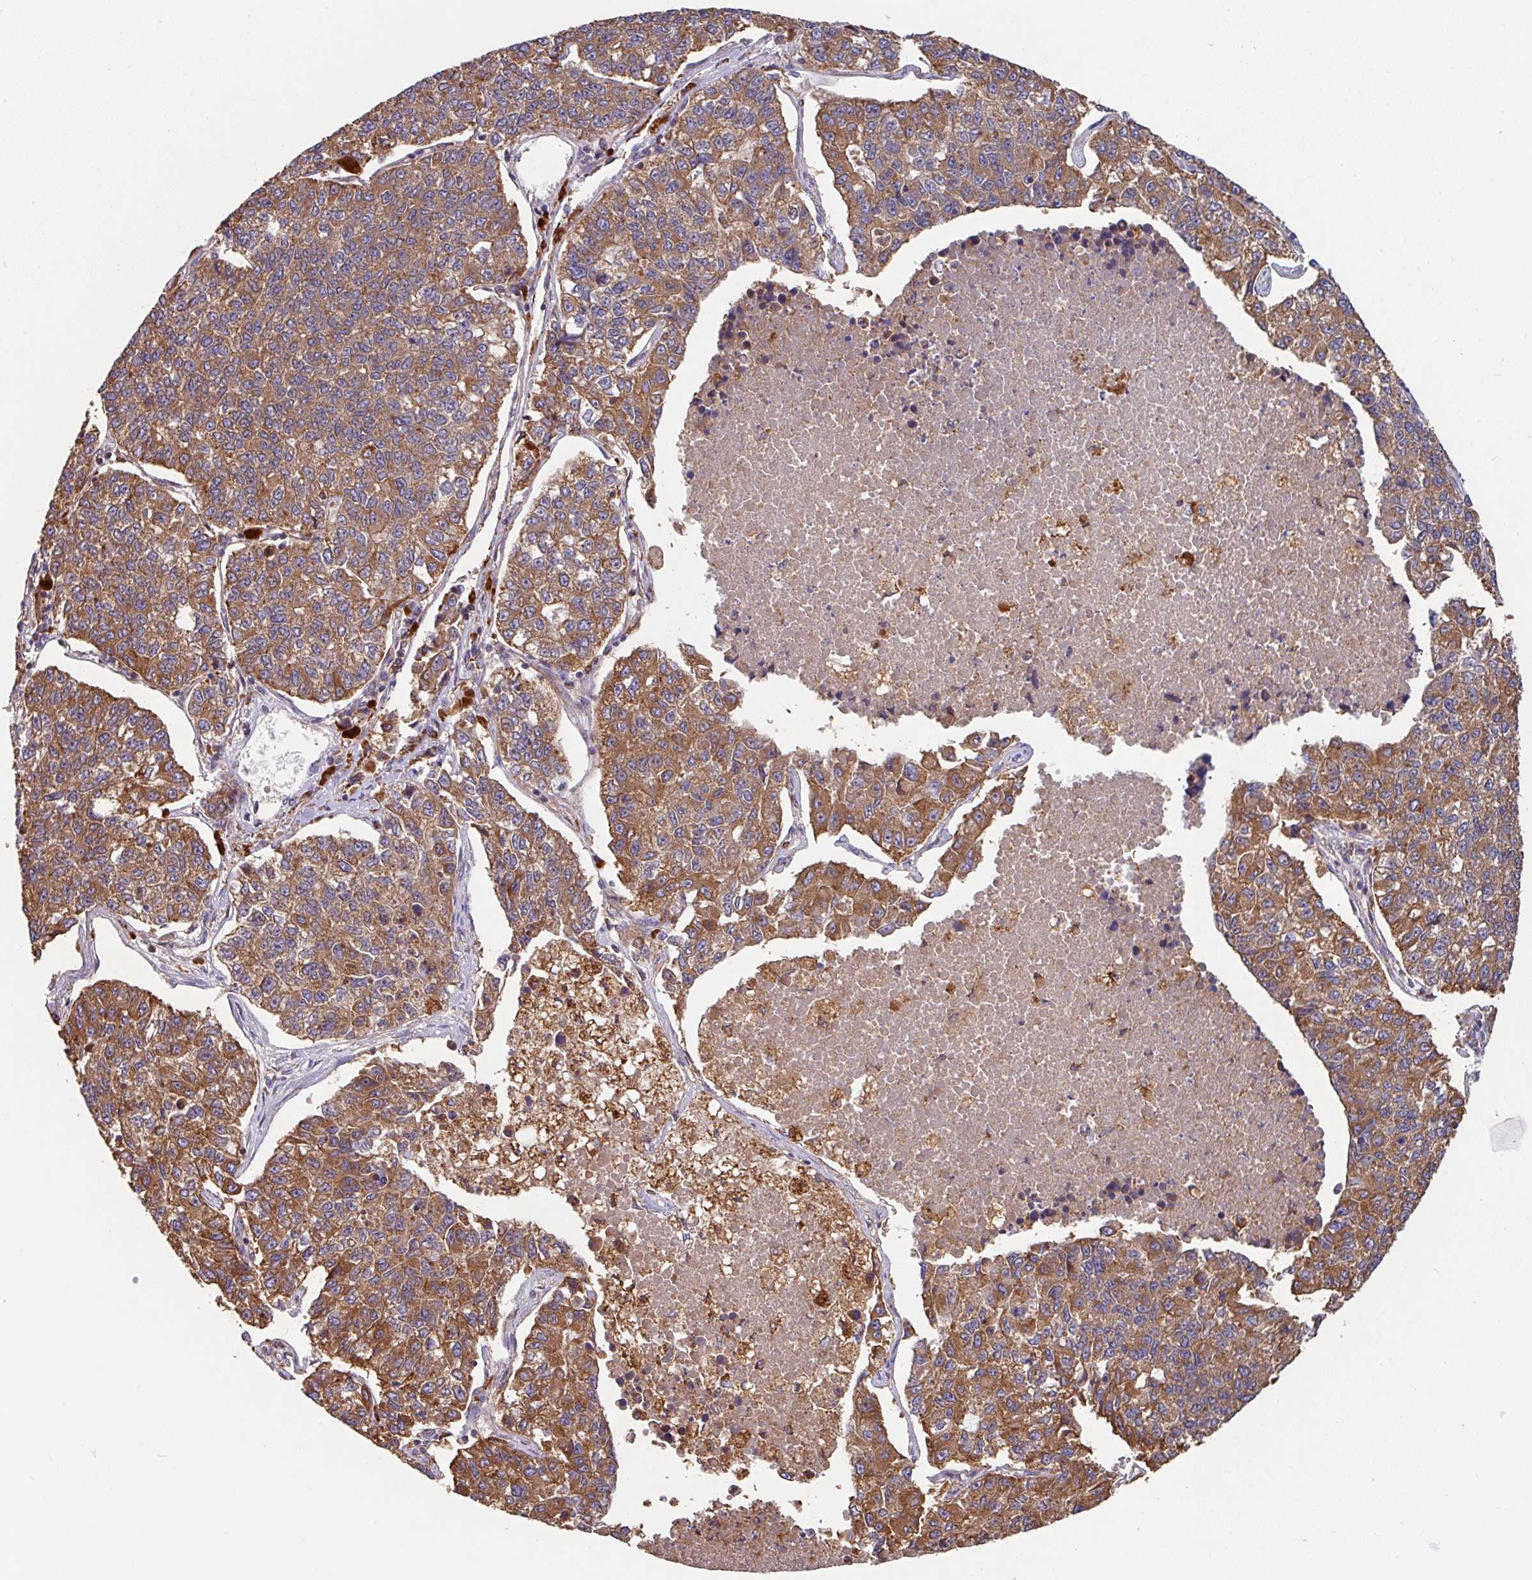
{"staining": {"intensity": "moderate", "quantity": ">75%", "location": "cytoplasmic/membranous"}, "tissue": "lung cancer", "cell_type": "Tumor cells", "image_type": "cancer", "snomed": [{"axis": "morphology", "description": "Adenocarcinoma, NOS"}, {"axis": "topography", "description": "Lung"}], "caption": "Human lung cancer stained with a brown dye demonstrates moderate cytoplasmic/membranous positive positivity in approximately >75% of tumor cells.", "gene": "TRIM14", "patient": {"sex": "male", "age": 49}}